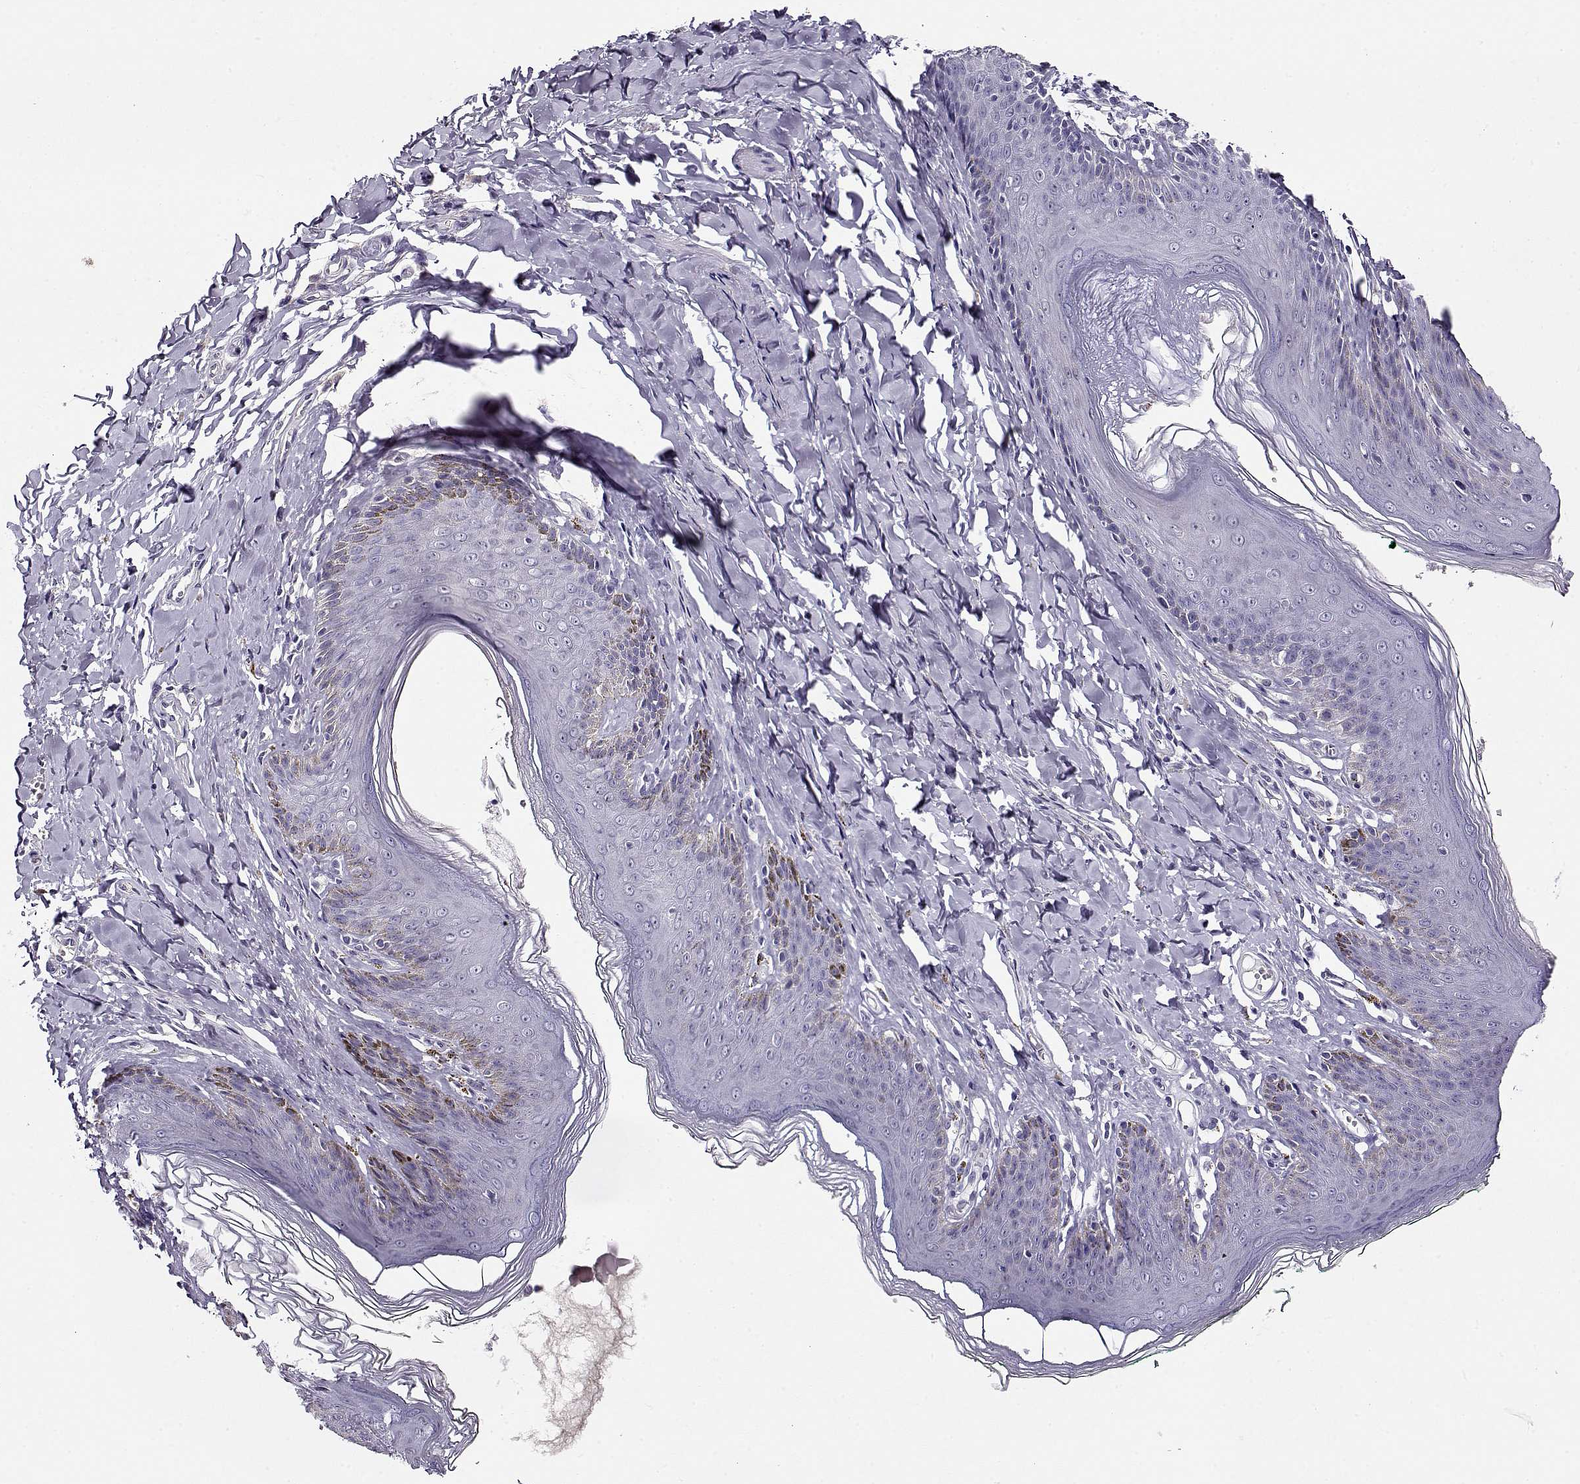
{"staining": {"intensity": "negative", "quantity": "none", "location": "none"}, "tissue": "skin", "cell_type": "Epidermal cells", "image_type": "normal", "snomed": [{"axis": "morphology", "description": "Normal tissue, NOS"}, {"axis": "topography", "description": "Vulva"}, {"axis": "topography", "description": "Peripheral nerve tissue"}], "caption": "Epidermal cells are negative for protein expression in normal human skin.", "gene": "CCR8", "patient": {"sex": "female", "age": 66}}